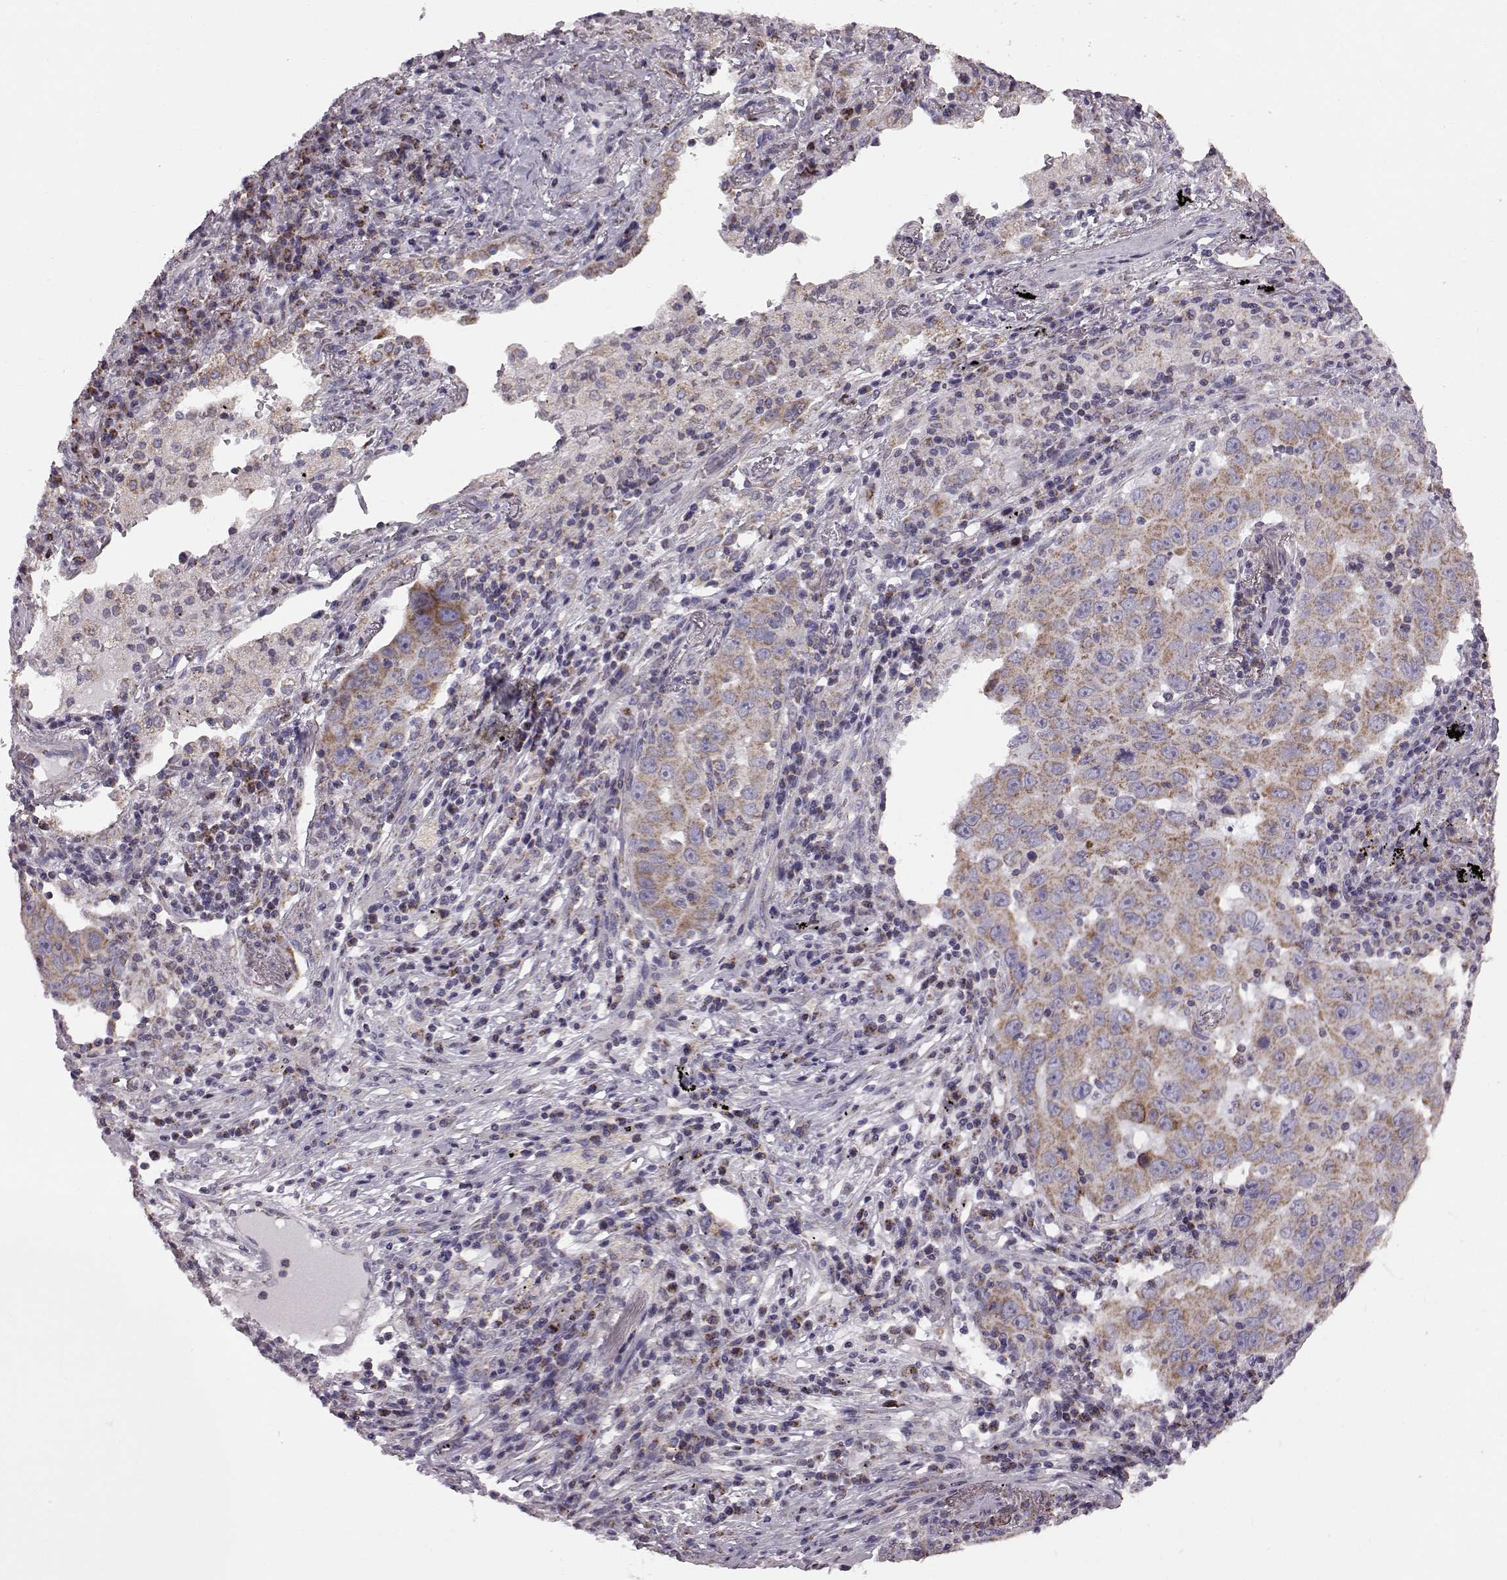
{"staining": {"intensity": "moderate", "quantity": ">75%", "location": "cytoplasmic/membranous"}, "tissue": "lung cancer", "cell_type": "Tumor cells", "image_type": "cancer", "snomed": [{"axis": "morphology", "description": "Adenocarcinoma, NOS"}, {"axis": "topography", "description": "Lung"}], "caption": "The histopathology image exhibits immunohistochemical staining of adenocarcinoma (lung). There is moderate cytoplasmic/membranous staining is appreciated in about >75% of tumor cells.", "gene": "FAM8A1", "patient": {"sex": "male", "age": 73}}